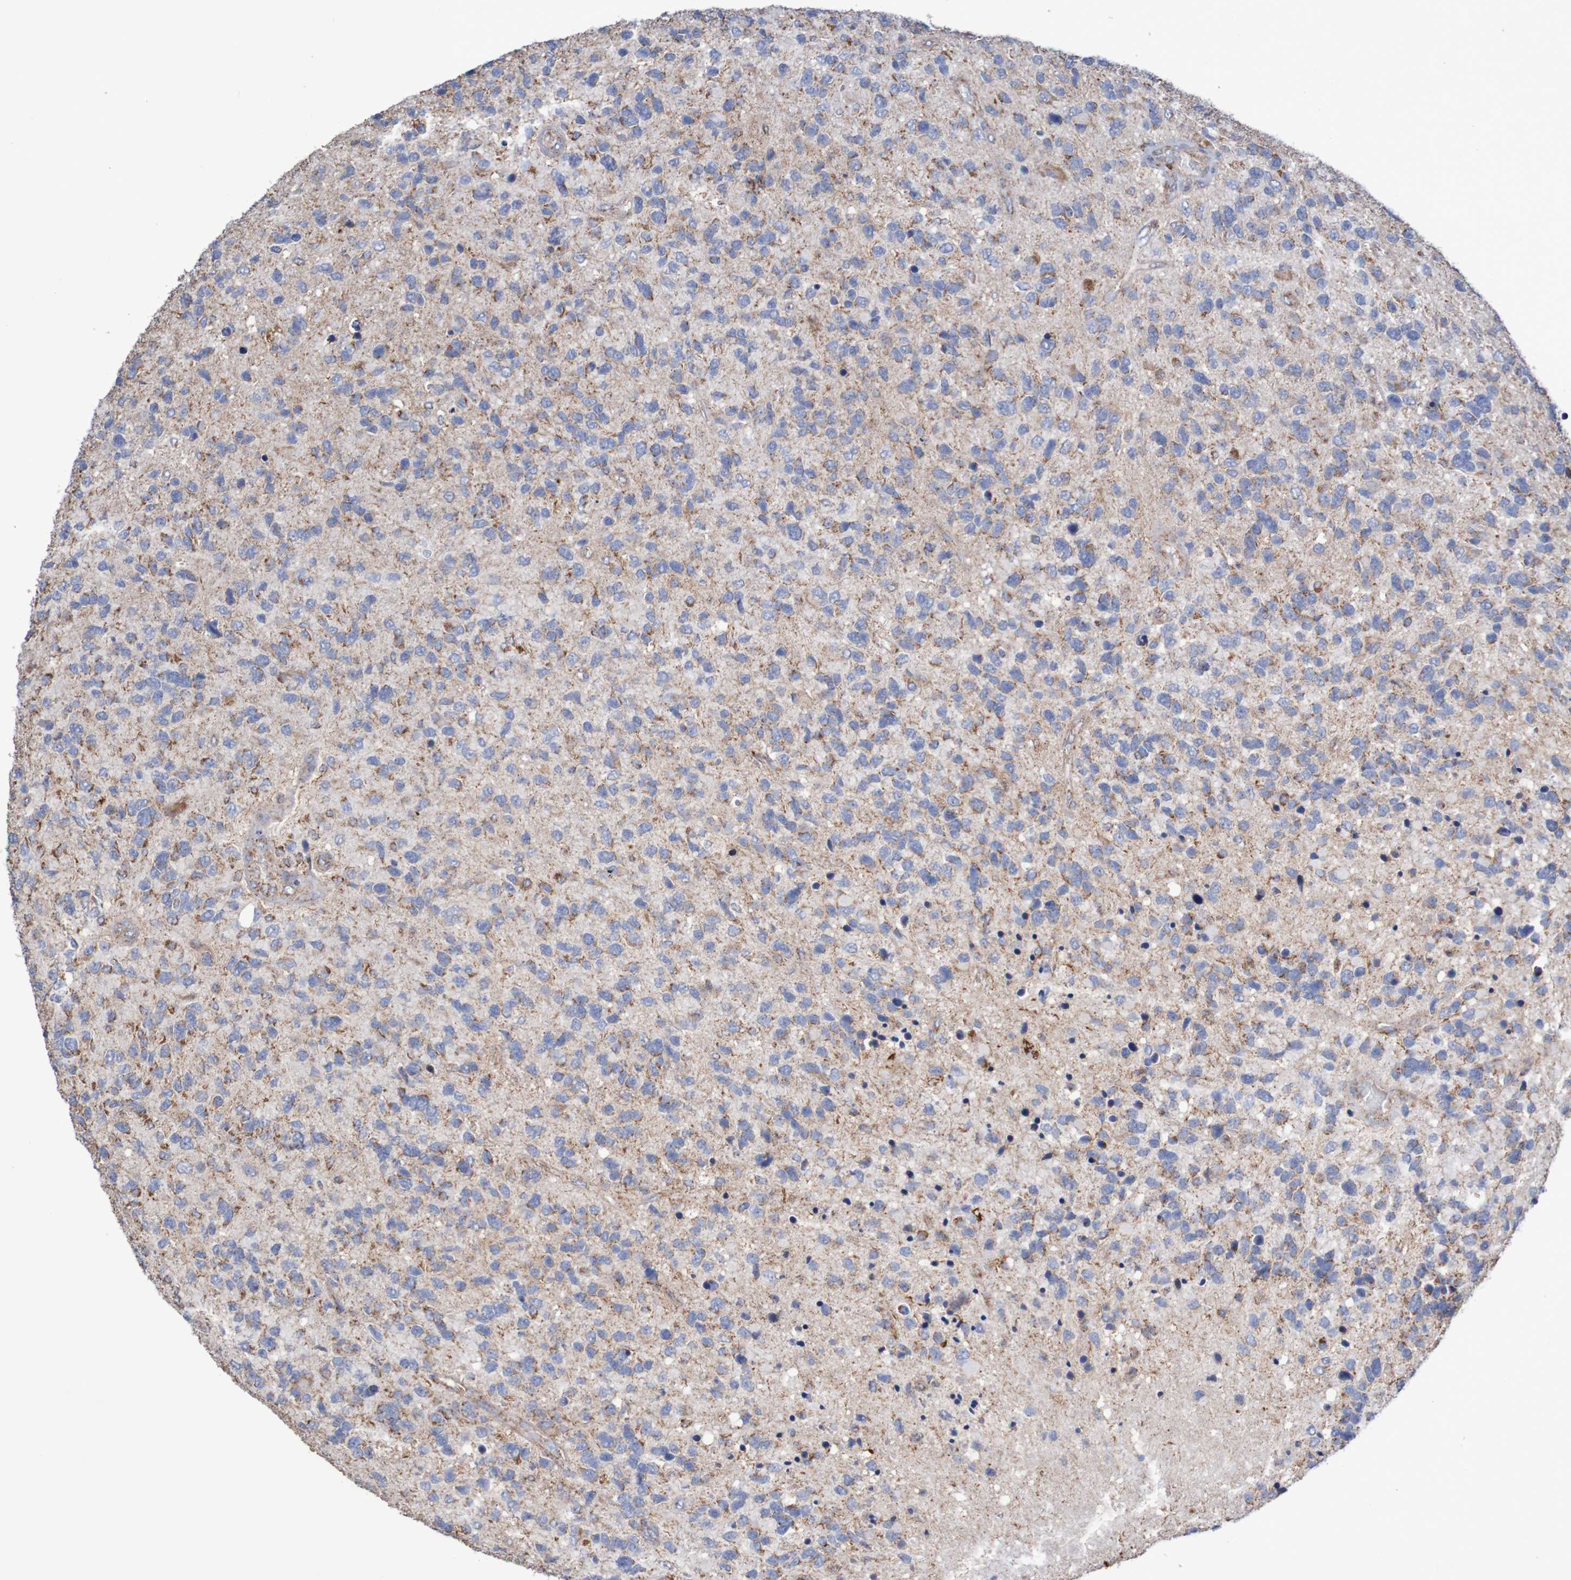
{"staining": {"intensity": "moderate", "quantity": "25%-75%", "location": "cytoplasmic/membranous"}, "tissue": "glioma", "cell_type": "Tumor cells", "image_type": "cancer", "snomed": [{"axis": "morphology", "description": "Glioma, malignant, High grade"}, {"axis": "topography", "description": "Brain"}], "caption": "Immunohistochemical staining of human glioma shows moderate cytoplasmic/membranous protein staining in about 25%-75% of tumor cells.", "gene": "MMEL1", "patient": {"sex": "female", "age": 58}}